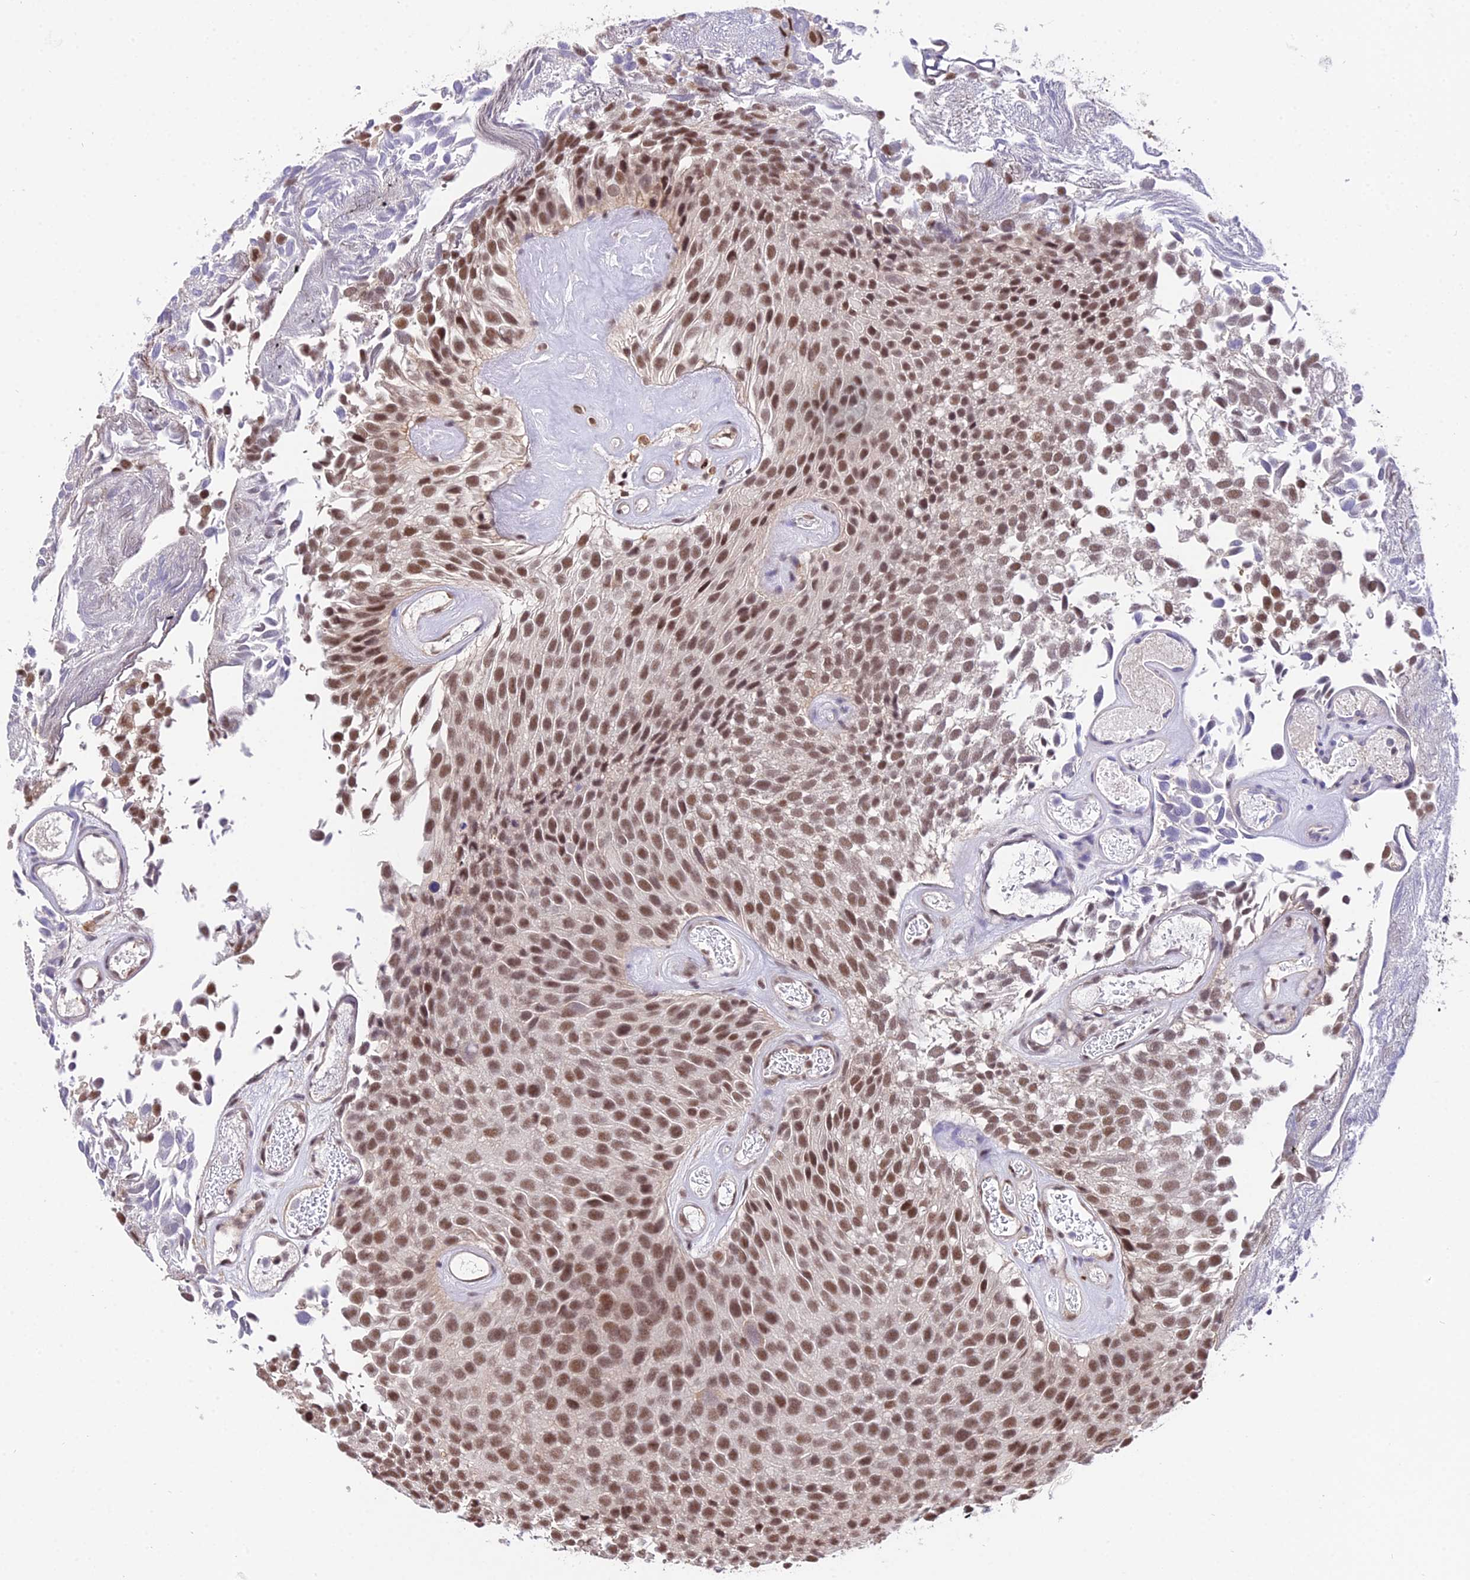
{"staining": {"intensity": "moderate", "quantity": ">75%", "location": "nuclear"}, "tissue": "urothelial cancer", "cell_type": "Tumor cells", "image_type": "cancer", "snomed": [{"axis": "morphology", "description": "Urothelial carcinoma, Low grade"}, {"axis": "topography", "description": "Urinary bladder"}], "caption": "Immunohistochemical staining of human urothelial cancer reveals moderate nuclear protein staining in about >75% of tumor cells.", "gene": "POLR2I", "patient": {"sex": "male", "age": 89}}